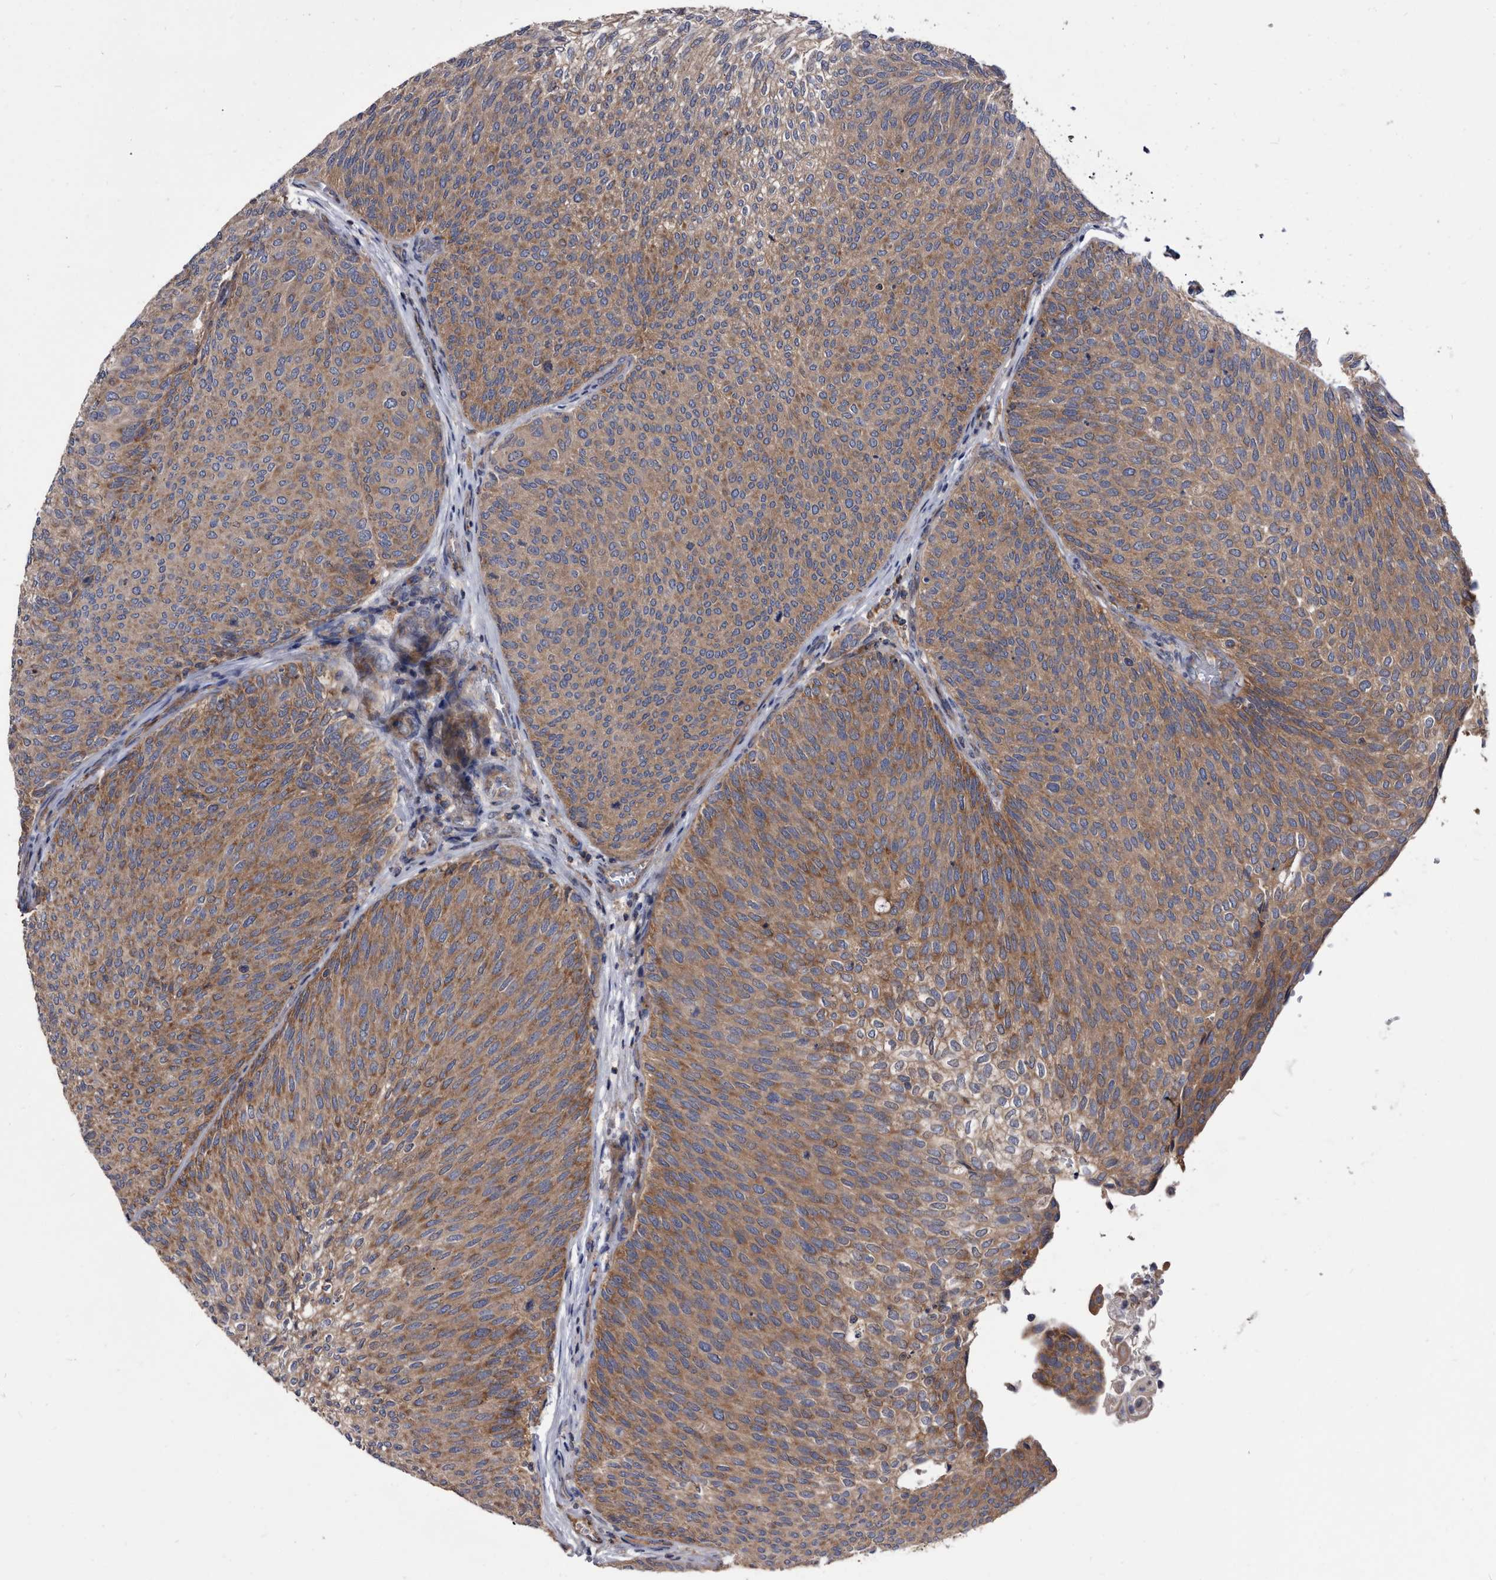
{"staining": {"intensity": "moderate", "quantity": ">75%", "location": "cytoplasmic/membranous"}, "tissue": "urothelial cancer", "cell_type": "Tumor cells", "image_type": "cancer", "snomed": [{"axis": "morphology", "description": "Urothelial carcinoma, Low grade"}, {"axis": "topography", "description": "Urinary bladder"}], "caption": "DAB (3,3'-diaminobenzidine) immunohistochemical staining of human urothelial carcinoma (low-grade) demonstrates moderate cytoplasmic/membranous protein expression in approximately >75% of tumor cells.", "gene": "DTNBP1", "patient": {"sex": "female", "age": 79}}